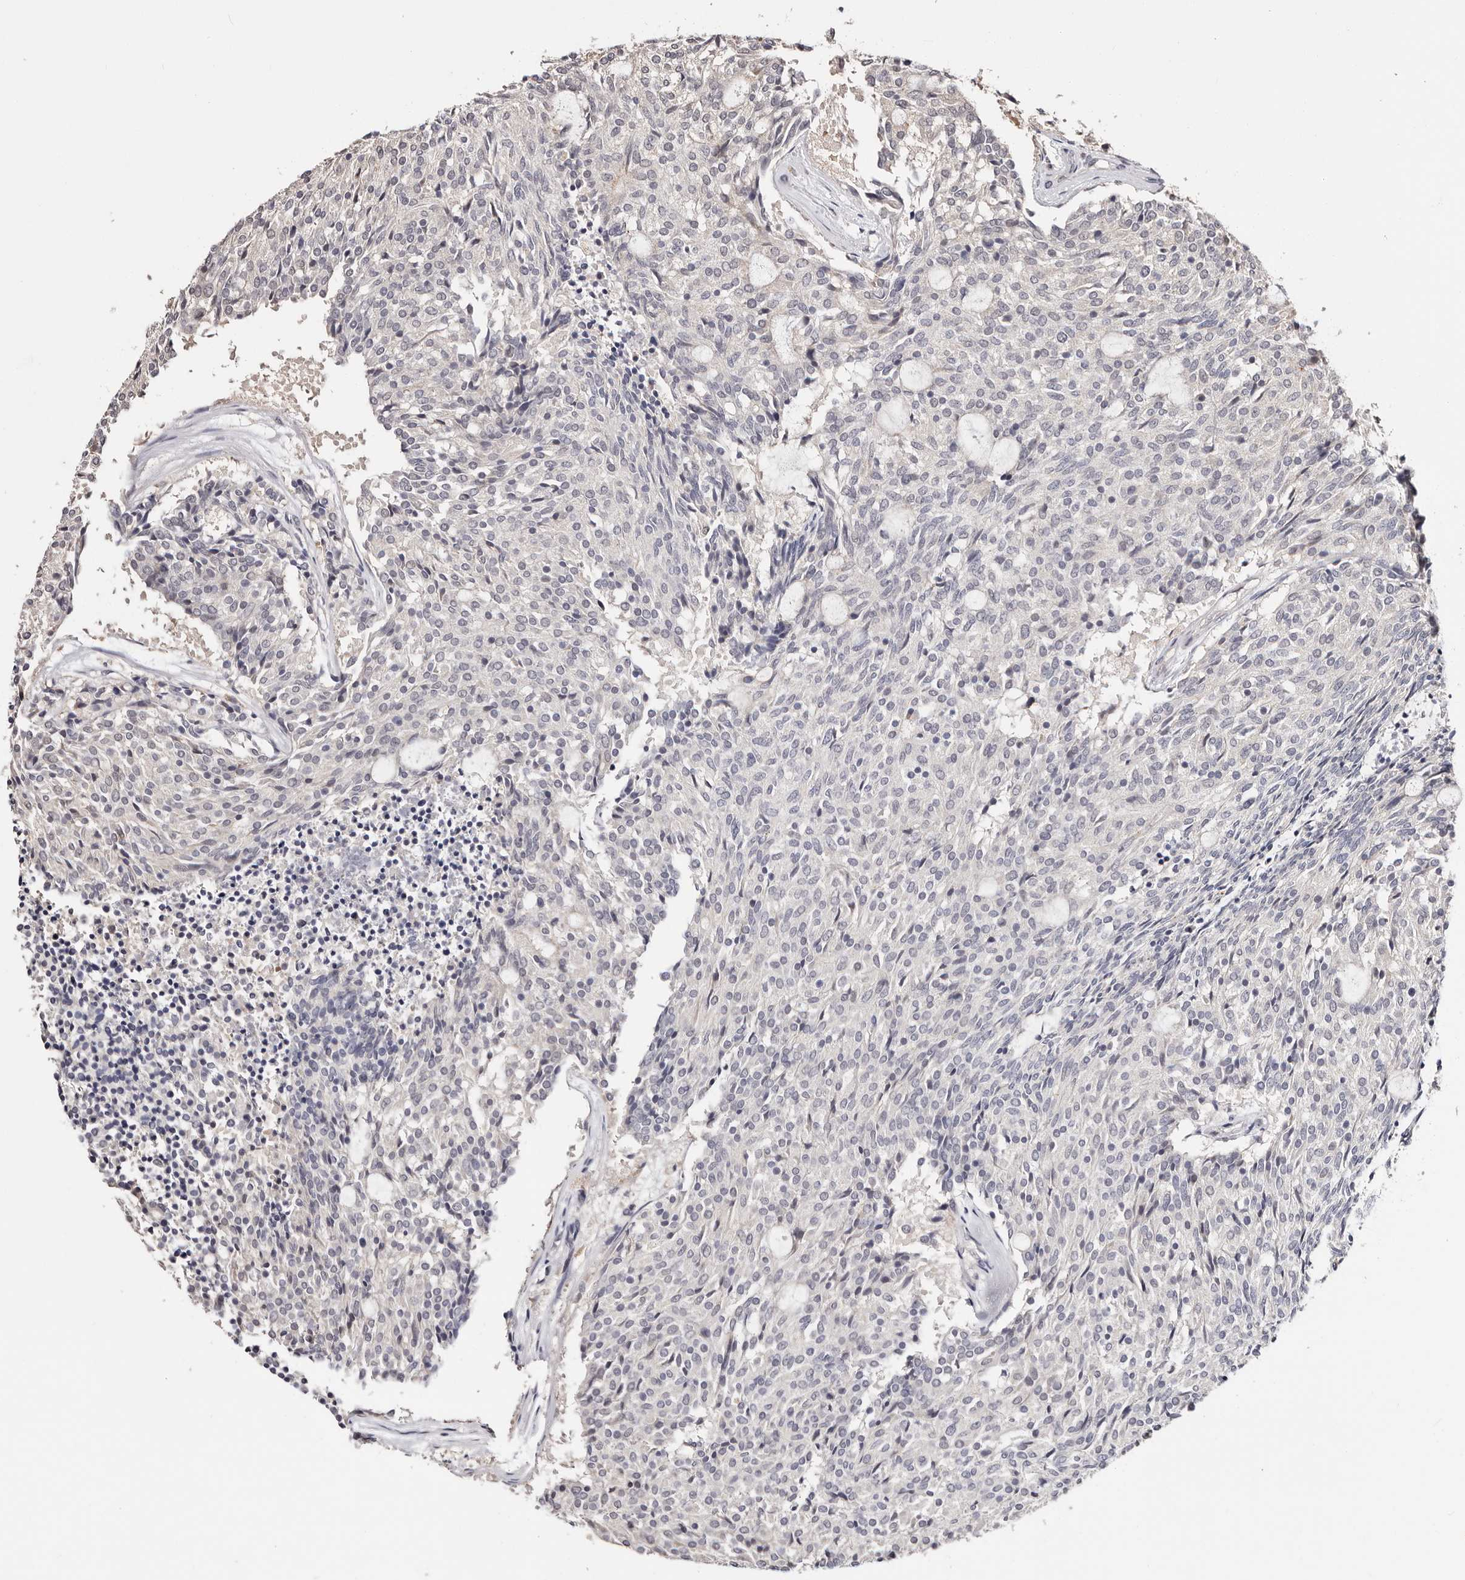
{"staining": {"intensity": "negative", "quantity": "none", "location": "none"}, "tissue": "carcinoid", "cell_type": "Tumor cells", "image_type": "cancer", "snomed": [{"axis": "morphology", "description": "Carcinoid, malignant, NOS"}, {"axis": "topography", "description": "Pancreas"}], "caption": "High power microscopy photomicrograph of an immunohistochemistry photomicrograph of carcinoid (malignant), revealing no significant expression in tumor cells. (DAB (3,3'-diaminobenzidine) IHC, high magnification).", "gene": "TYW3", "patient": {"sex": "female", "age": 54}}